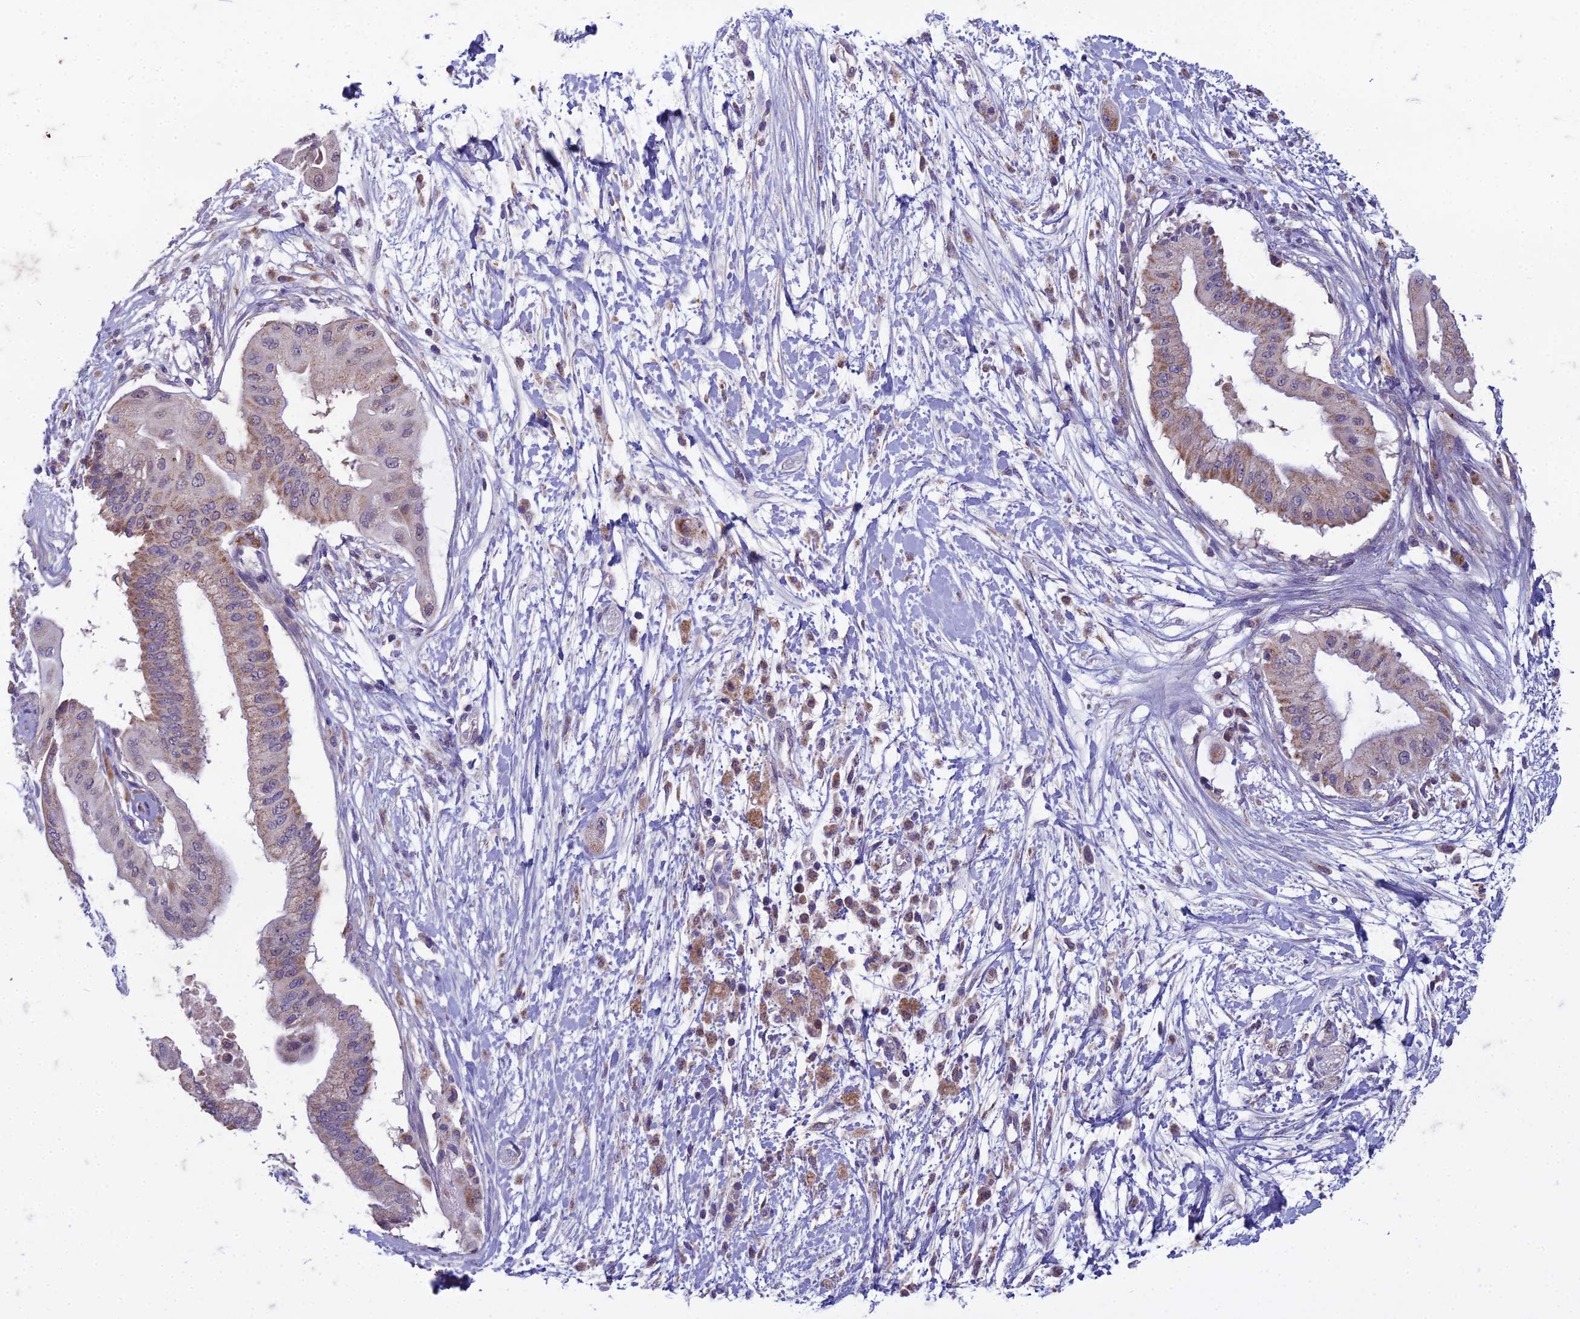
{"staining": {"intensity": "moderate", "quantity": "25%-75%", "location": "cytoplasmic/membranous"}, "tissue": "pancreatic cancer", "cell_type": "Tumor cells", "image_type": "cancer", "snomed": [{"axis": "morphology", "description": "Adenocarcinoma, NOS"}, {"axis": "topography", "description": "Pancreas"}], "caption": "The histopathology image shows immunohistochemical staining of pancreatic cancer. There is moderate cytoplasmic/membranous expression is seen in approximately 25%-75% of tumor cells.", "gene": "DUS2", "patient": {"sex": "male", "age": 68}}